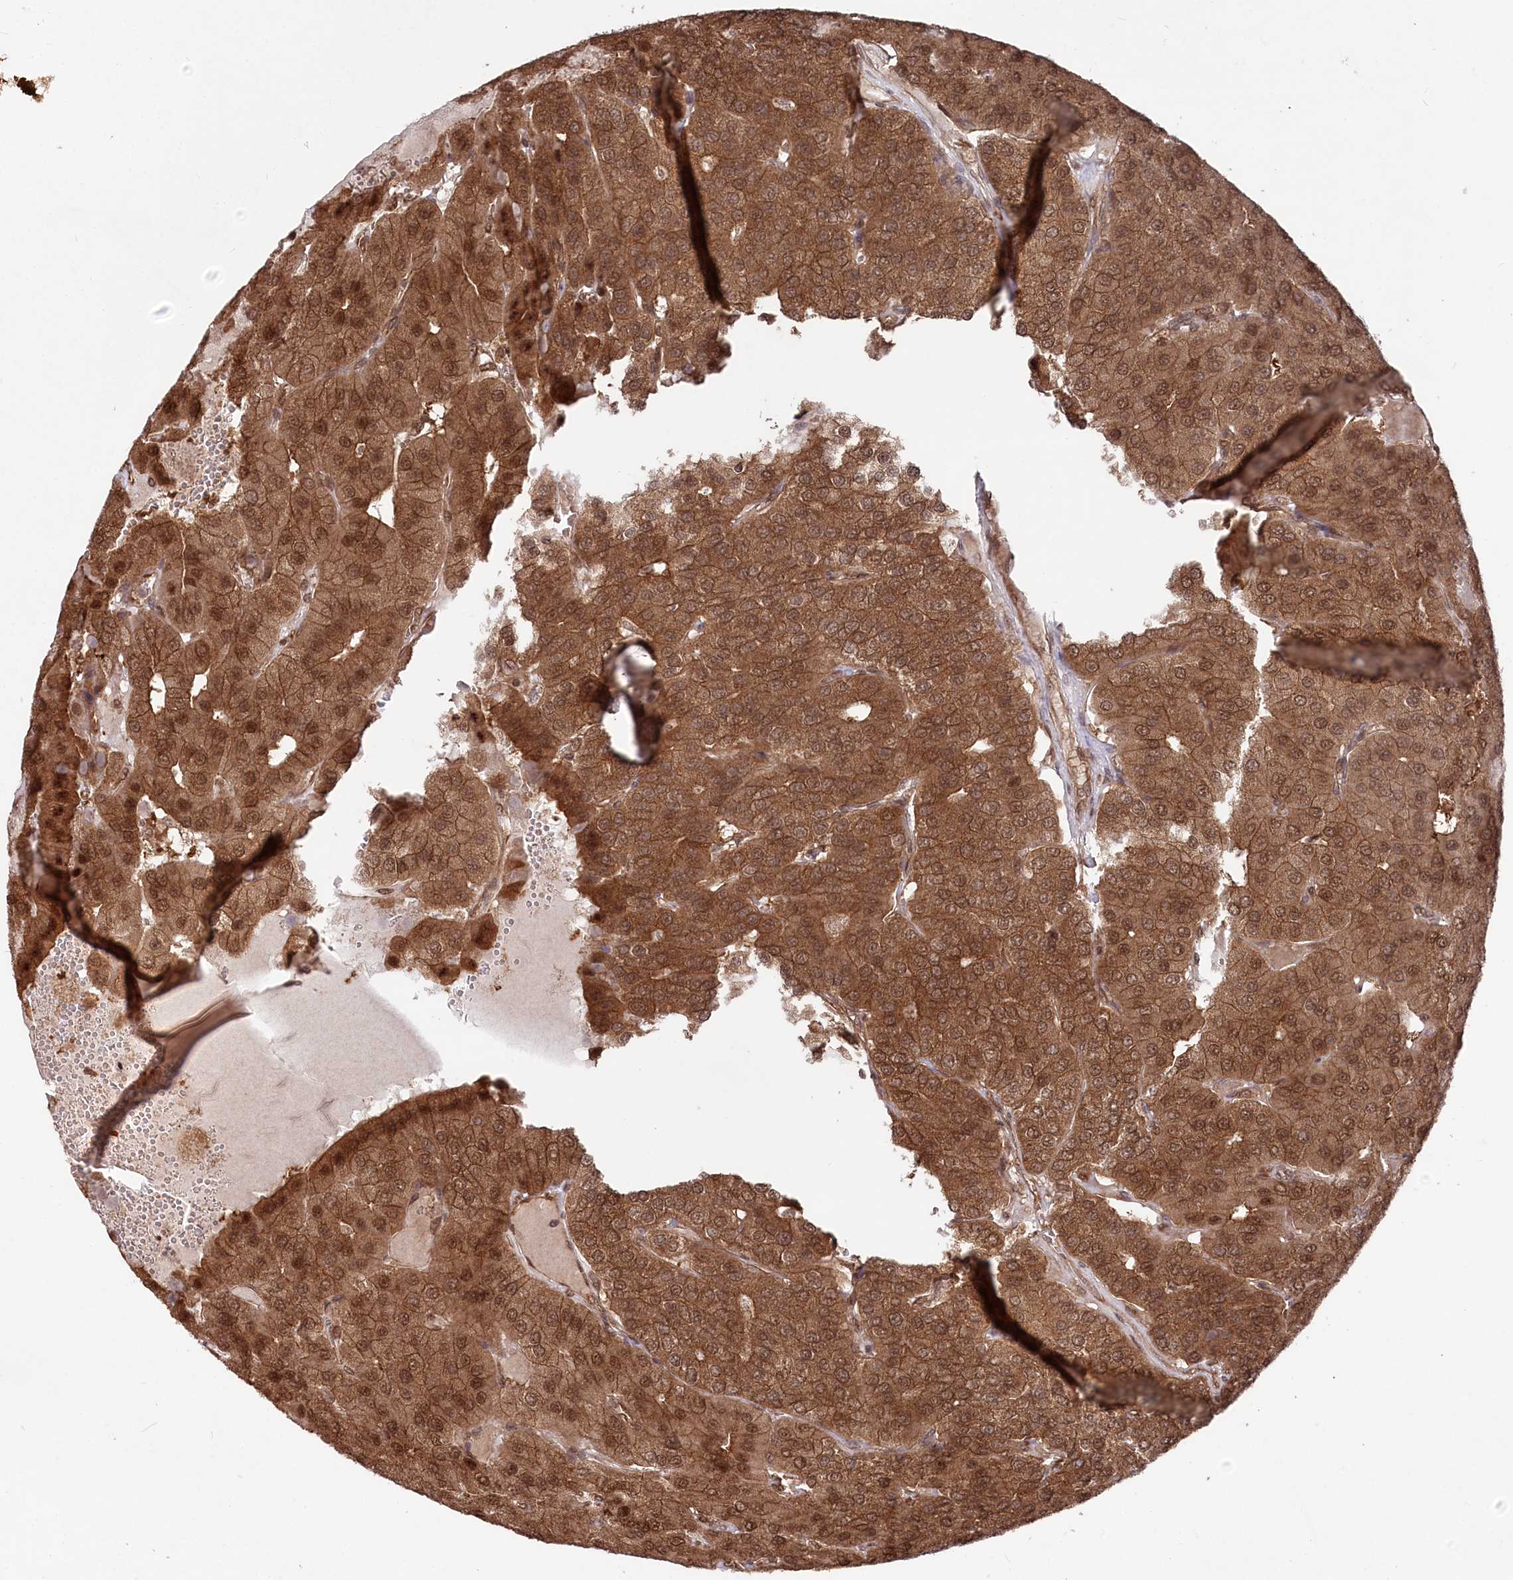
{"staining": {"intensity": "moderate", "quantity": ">75%", "location": "cytoplasmic/membranous,nuclear"}, "tissue": "parathyroid gland", "cell_type": "Glandular cells", "image_type": "normal", "snomed": [{"axis": "morphology", "description": "Normal tissue, NOS"}, {"axis": "morphology", "description": "Adenoma, NOS"}, {"axis": "topography", "description": "Parathyroid gland"}], "caption": "IHC photomicrograph of unremarkable parathyroid gland stained for a protein (brown), which exhibits medium levels of moderate cytoplasmic/membranous,nuclear positivity in about >75% of glandular cells.", "gene": "PSMA1", "patient": {"sex": "female", "age": 86}}